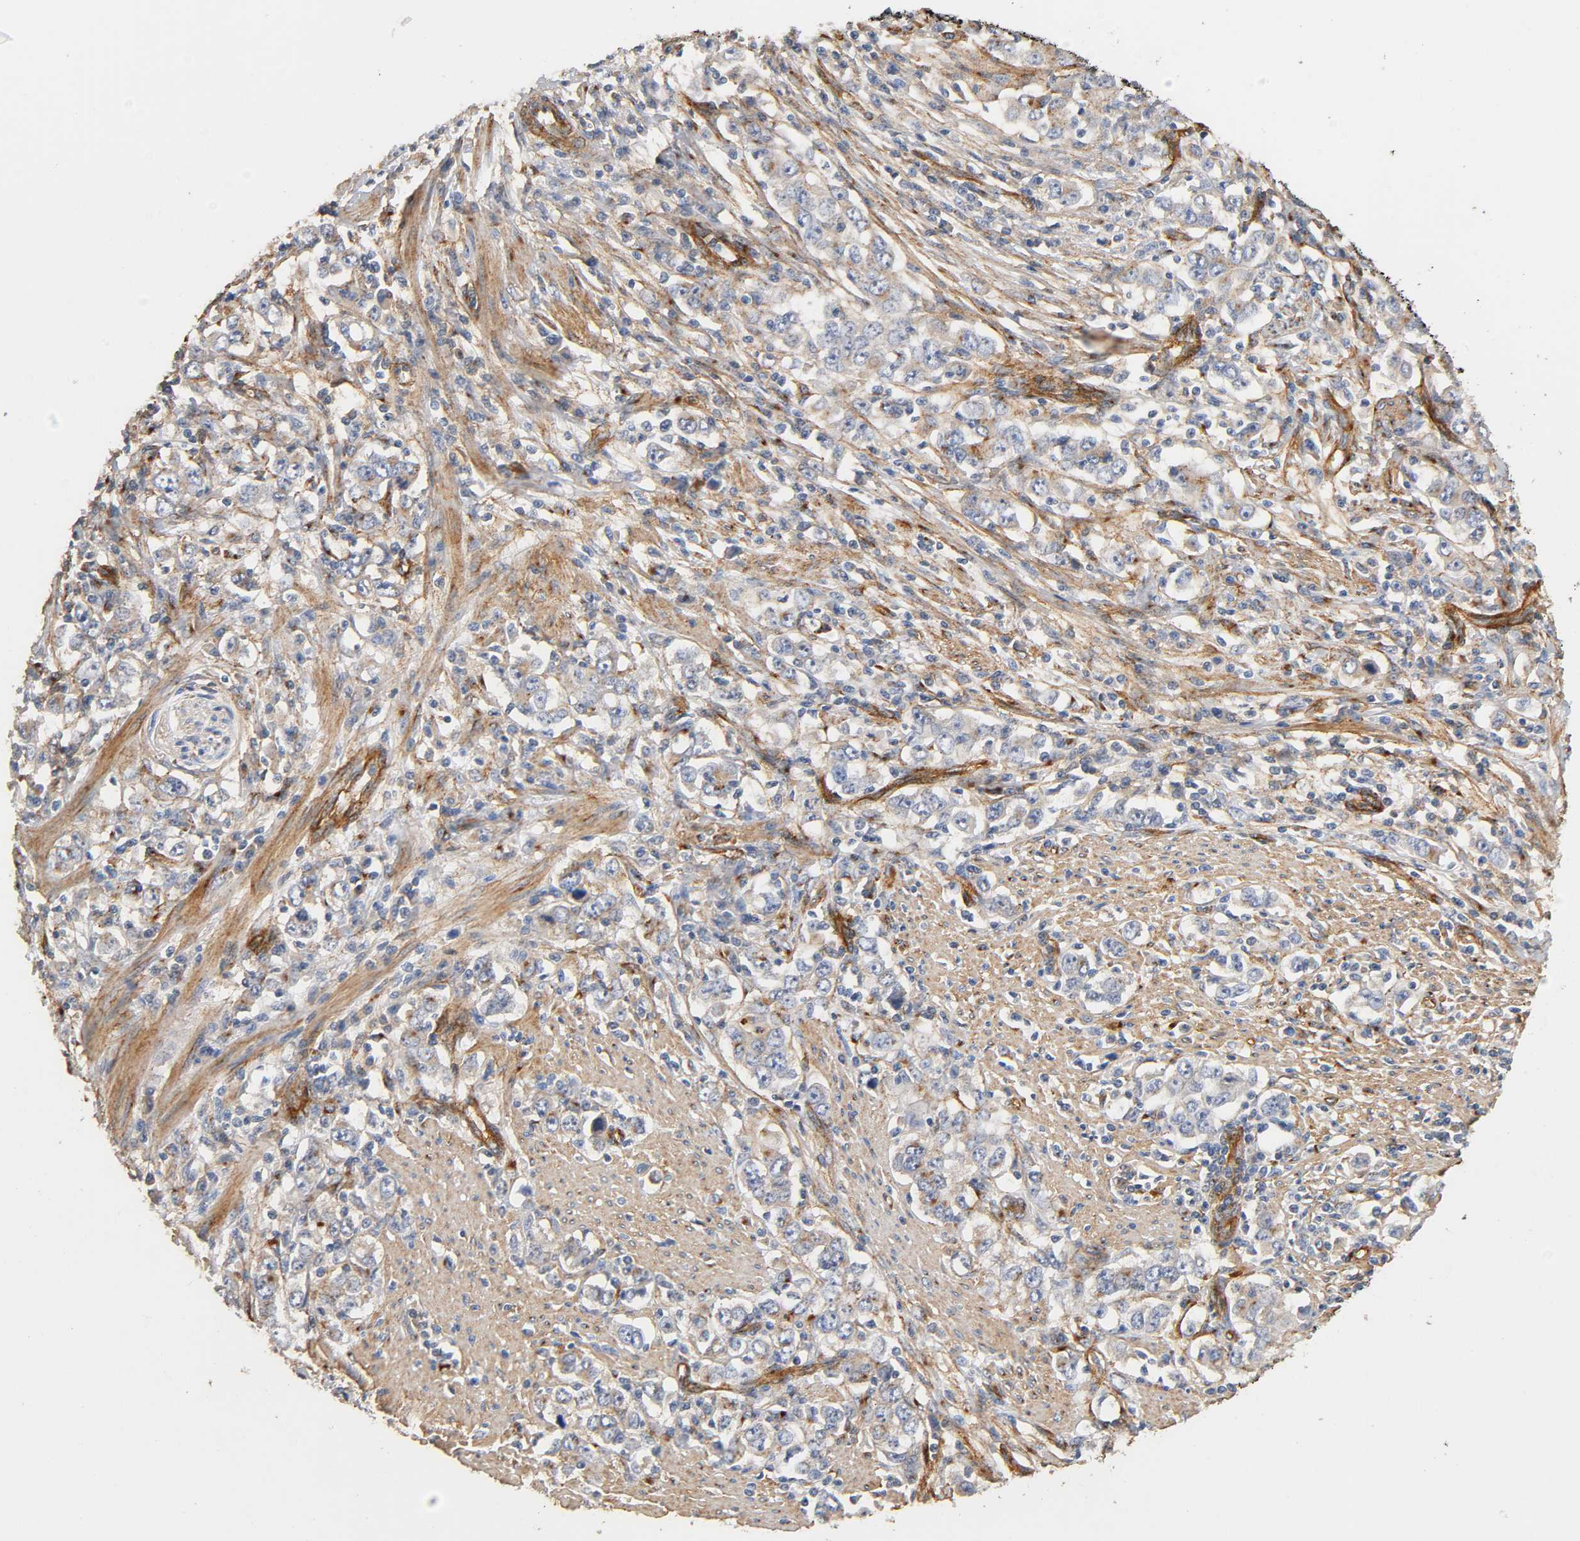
{"staining": {"intensity": "weak", "quantity": "<25%", "location": "cytoplasmic/membranous"}, "tissue": "stomach cancer", "cell_type": "Tumor cells", "image_type": "cancer", "snomed": [{"axis": "morphology", "description": "Adenocarcinoma, NOS"}, {"axis": "topography", "description": "Stomach, lower"}], "caption": "The immunohistochemistry (IHC) histopathology image has no significant staining in tumor cells of stomach cancer (adenocarcinoma) tissue.", "gene": "IFITM3", "patient": {"sex": "female", "age": 72}}